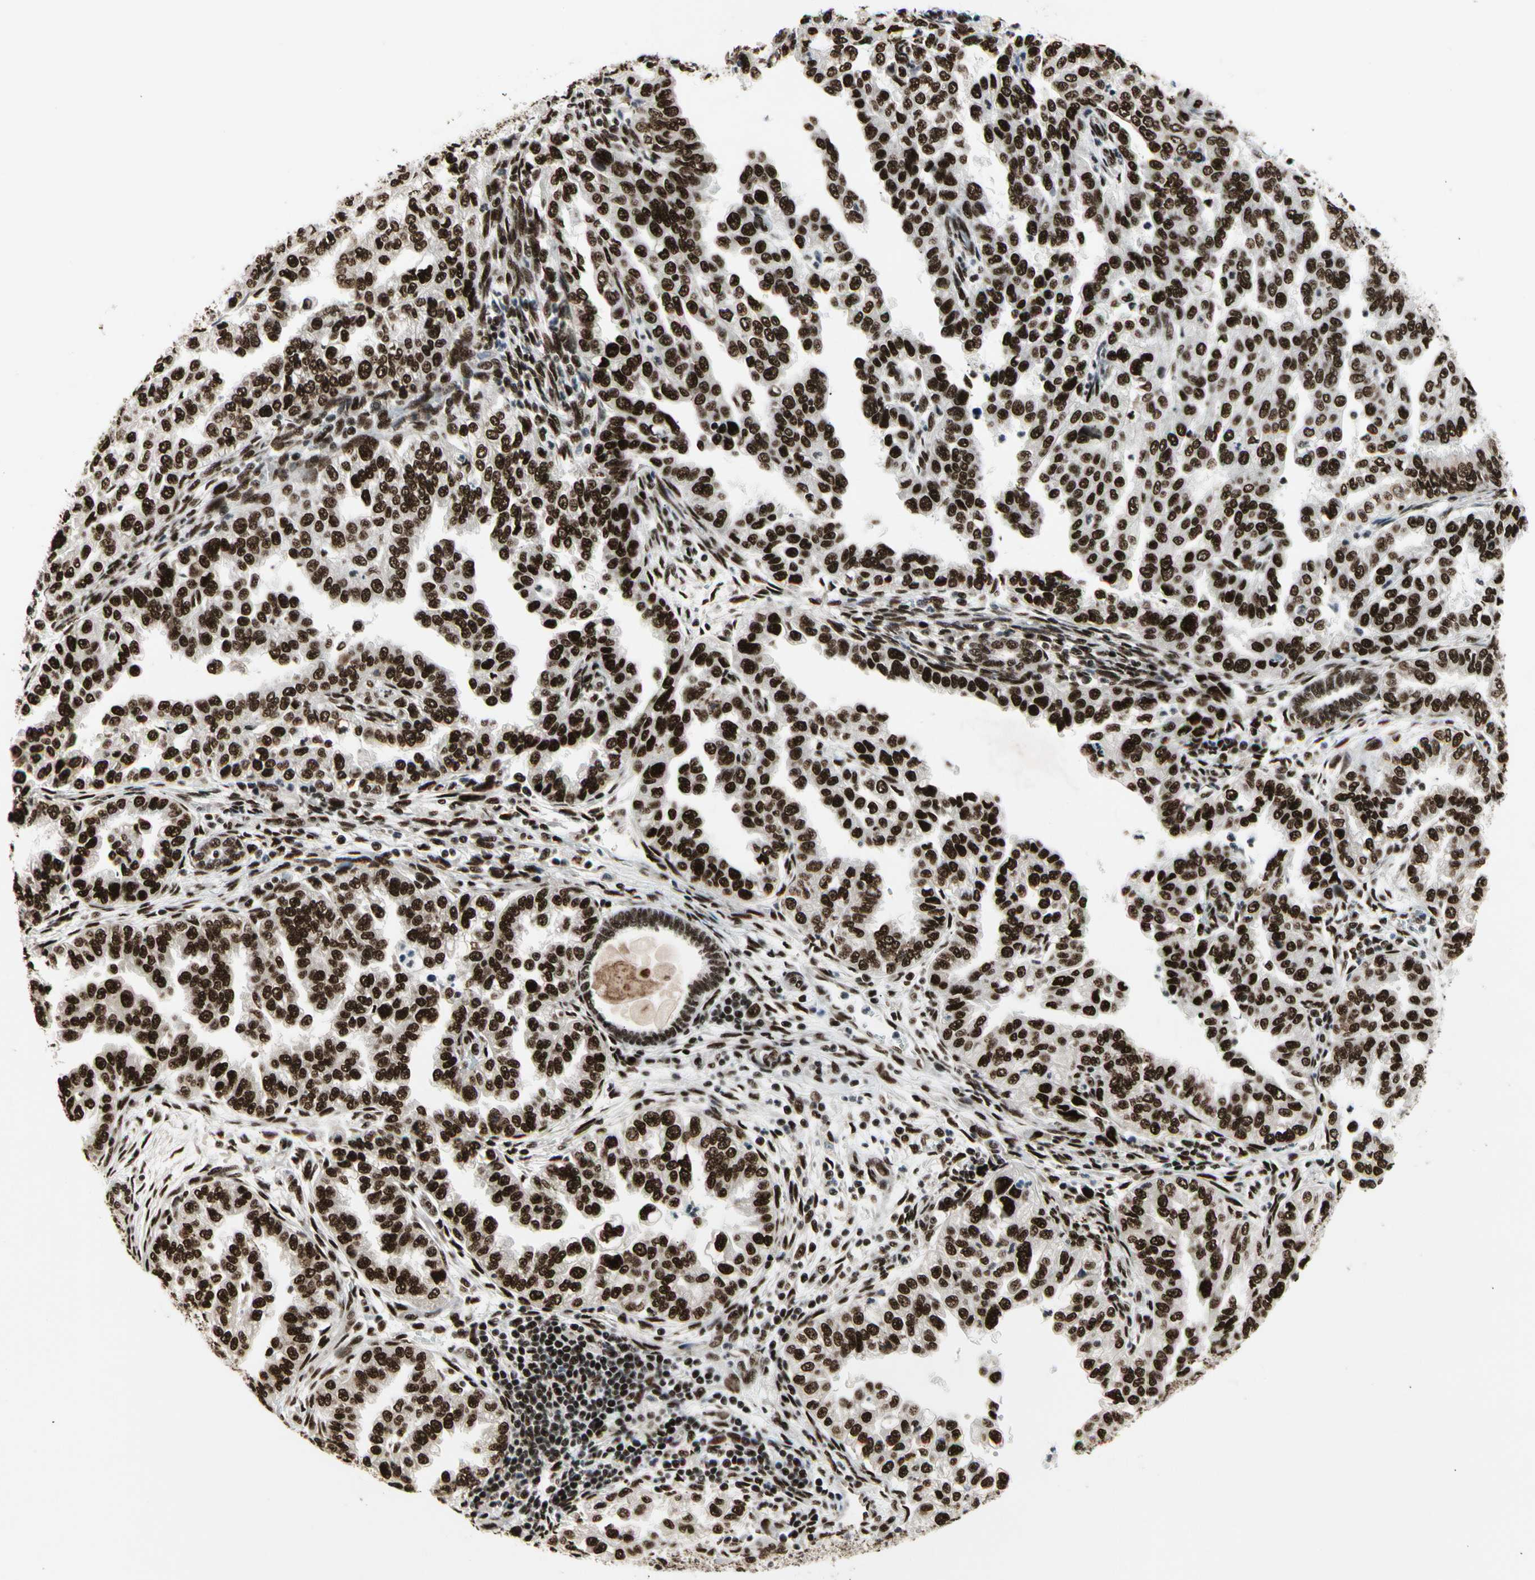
{"staining": {"intensity": "strong", "quantity": ">75%", "location": "nuclear"}, "tissue": "endometrial cancer", "cell_type": "Tumor cells", "image_type": "cancer", "snomed": [{"axis": "morphology", "description": "Adenocarcinoma, NOS"}, {"axis": "topography", "description": "Endometrium"}], "caption": "Immunohistochemical staining of adenocarcinoma (endometrial) displays high levels of strong nuclear positivity in about >75% of tumor cells.", "gene": "SRSF11", "patient": {"sex": "female", "age": 85}}